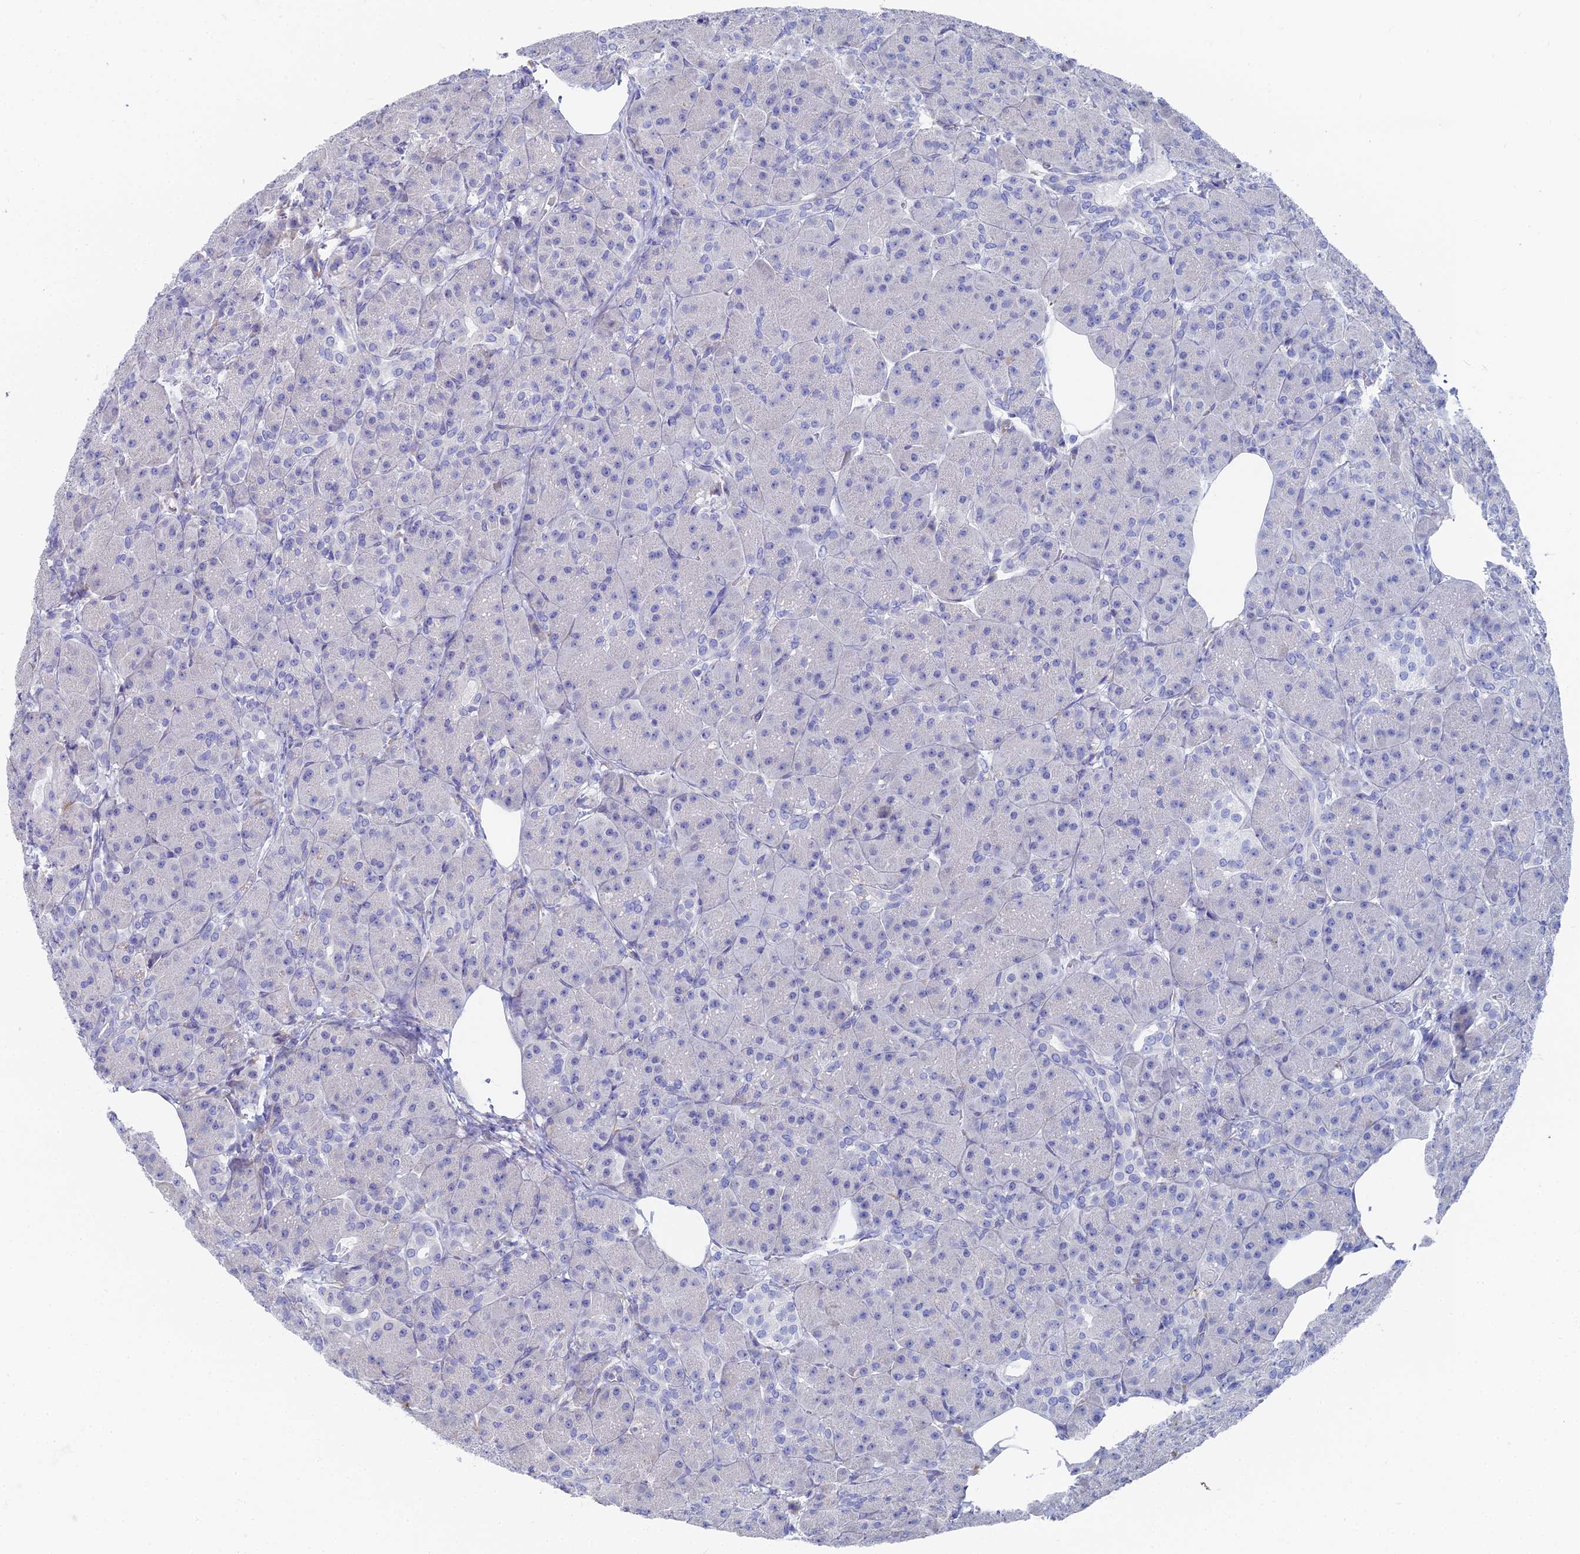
{"staining": {"intensity": "negative", "quantity": "none", "location": "none"}, "tissue": "pancreas", "cell_type": "Exocrine glandular cells", "image_type": "normal", "snomed": [{"axis": "morphology", "description": "Normal tissue, NOS"}, {"axis": "topography", "description": "Pancreas"}], "caption": "IHC micrograph of benign human pancreas stained for a protein (brown), which exhibits no expression in exocrine glandular cells. Brightfield microscopy of IHC stained with DAB (brown) and hematoxylin (blue), captured at high magnification.", "gene": "TNNT3", "patient": {"sex": "male", "age": 63}}